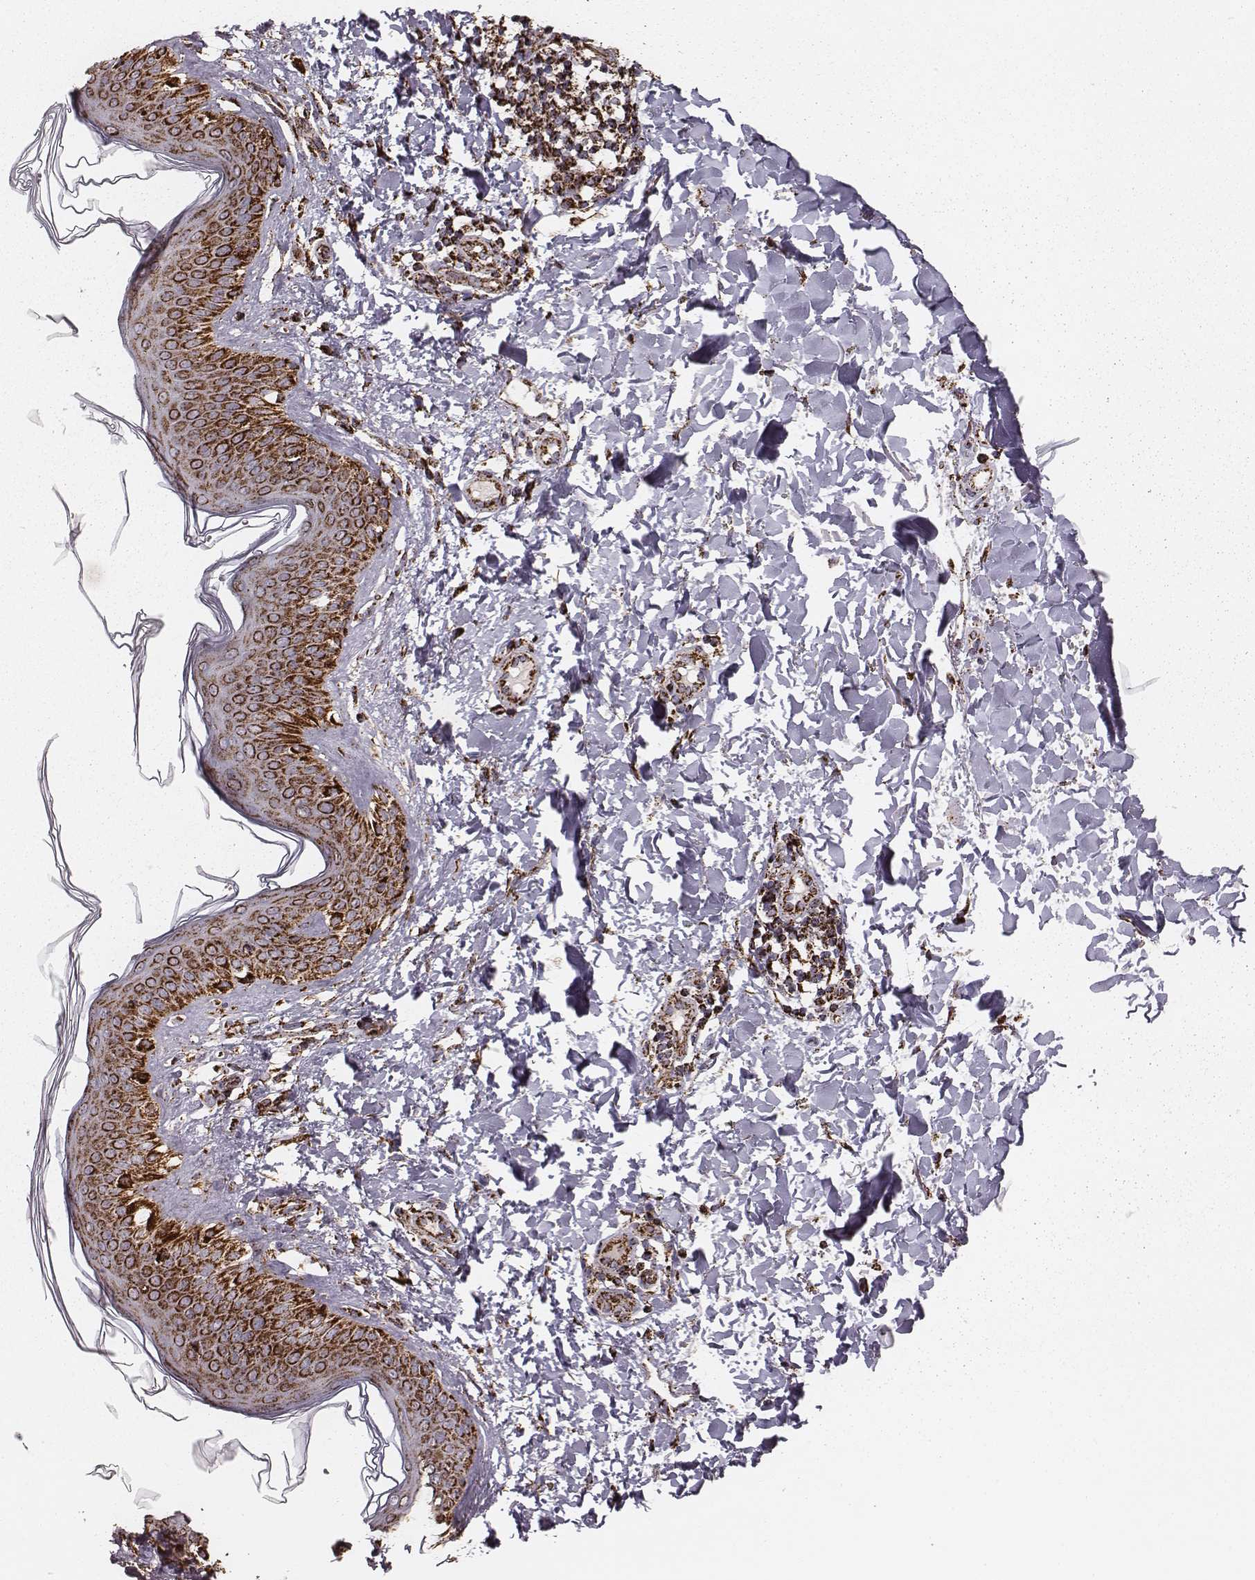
{"staining": {"intensity": "strong", "quantity": ">75%", "location": "cytoplasmic/membranous"}, "tissue": "skin cancer", "cell_type": "Tumor cells", "image_type": "cancer", "snomed": [{"axis": "morphology", "description": "Normal tissue, NOS"}, {"axis": "morphology", "description": "Basal cell carcinoma"}, {"axis": "topography", "description": "Skin"}], "caption": "Strong cytoplasmic/membranous expression for a protein is identified in approximately >75% of tumor cells of basal cell carcinoma (skin) using IHC.", "gene": "TUFM", "patient": {"sex": "male", "age": 46}}